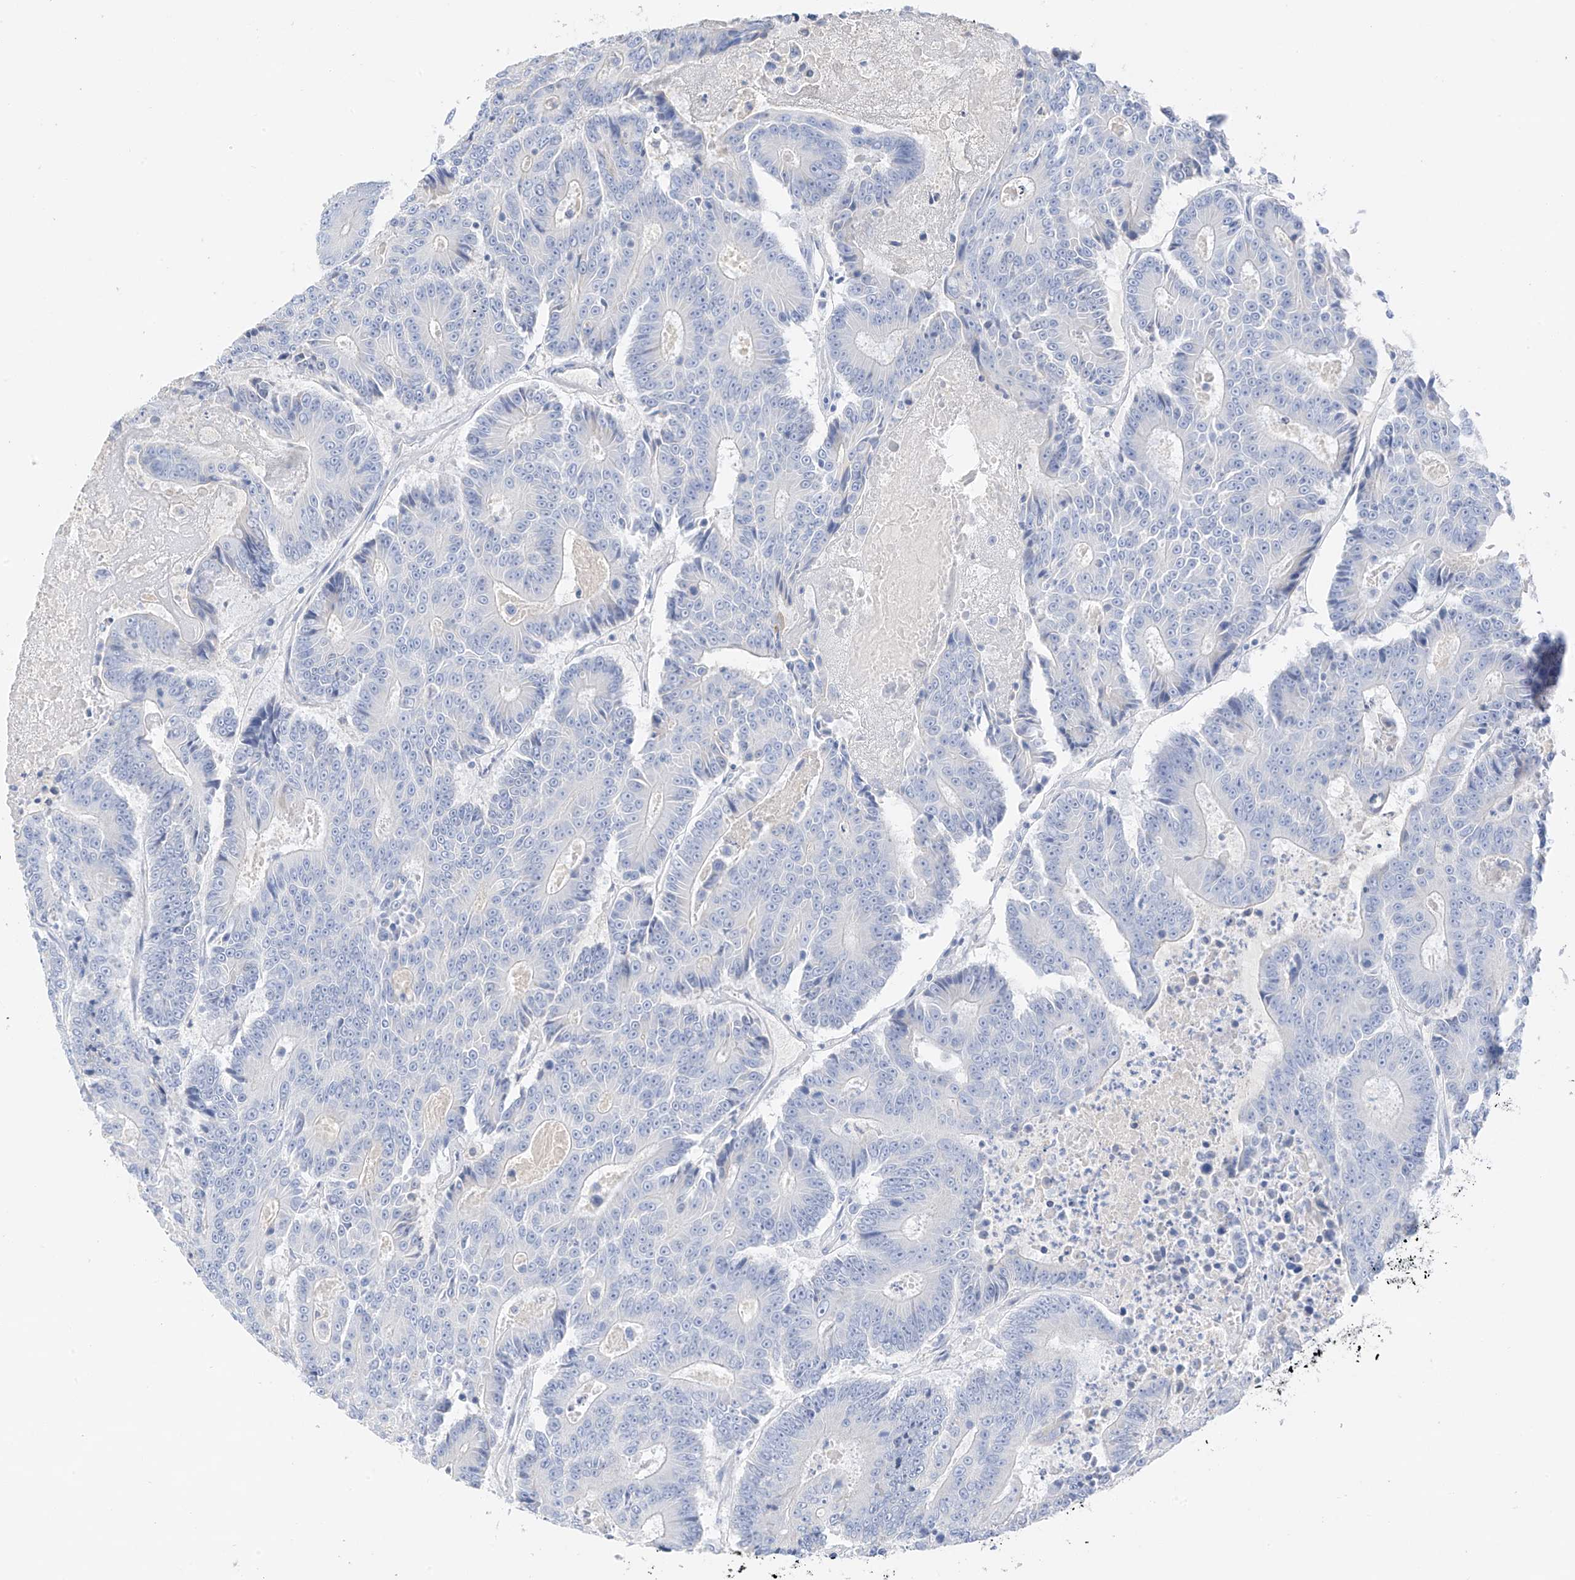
{"staining": {"intensity": "negative", "quantity": "none", "location": "none"}, "tissue": "colorectal cancer", "cell_type": "Tumor cells", "image_type": "cancer", "snomed": [{"axis": "morphology", "description": "Adenocarcinoma, NOS"}, {"axis": "topography", "description": "Colon"}], "caption": "This is an IHC micrograph of colorectal adenocarcinoma. There is no positivity in tumor cells.", "gene": "CAPN13", "patient": {"sex": "male", "age": 83}}